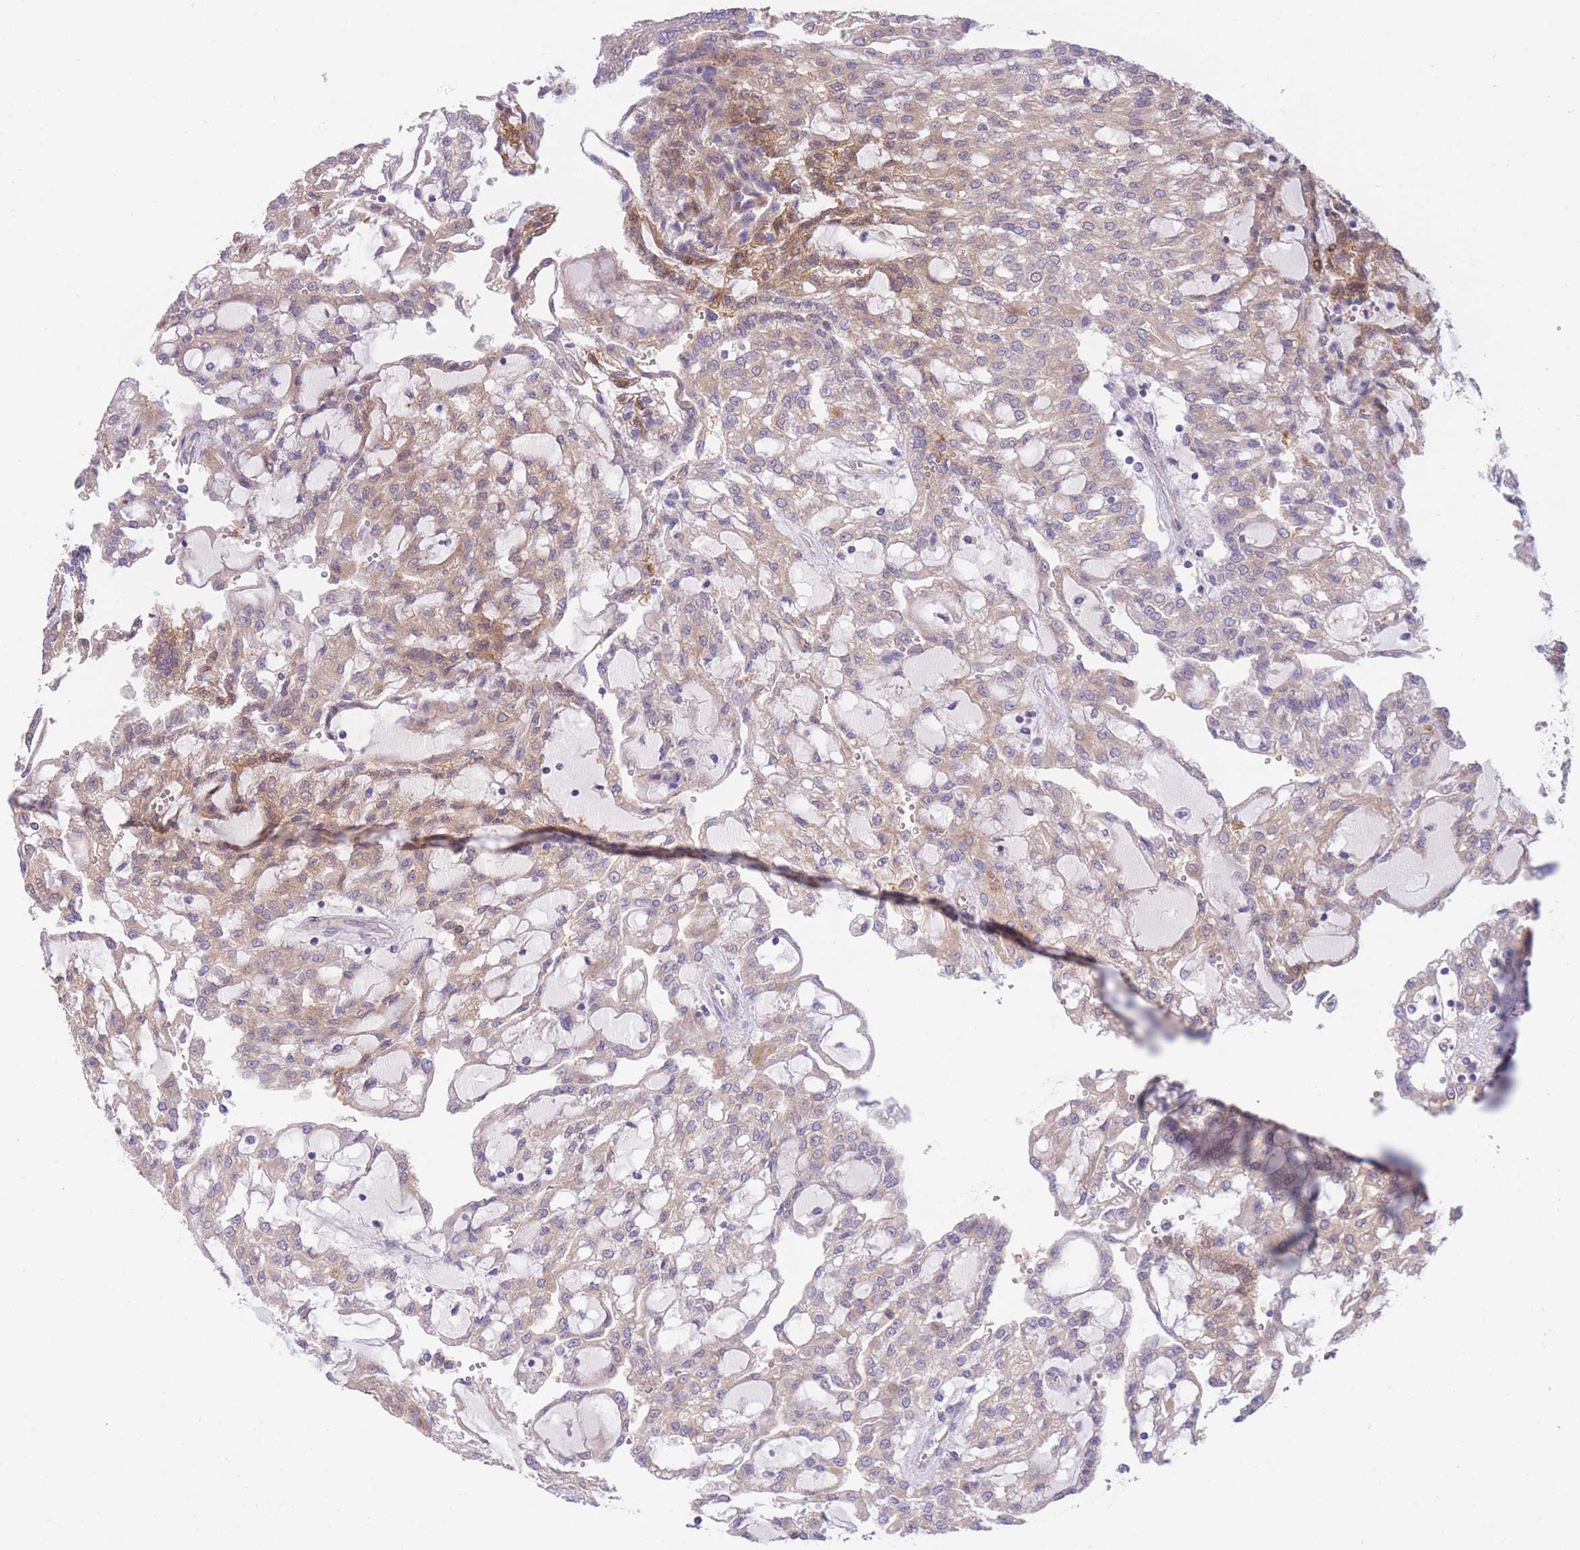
{"staining": {"intensity": "moderate", "quantity": "25%-75%", "location": "cytoplasmic/membranous"}, "tissue": "renal cancer", "cell_type": "Tumor cells", "image_type": "cancer", "snomed": [{"axis": "morphology", "description": "Adenocarcinoma, NOS"}, {"axis": "topography", "description": "Kidney"}], "caption": "Approximately 25%-75% of tumor cells in renal adenocarcinoma exhibit moderate cytoplasmic/membranous protein expression as visualized by brown immunohistochemical staining.", "gene": "CHAC1", "patient": {"sex": "male", "age": 63}}